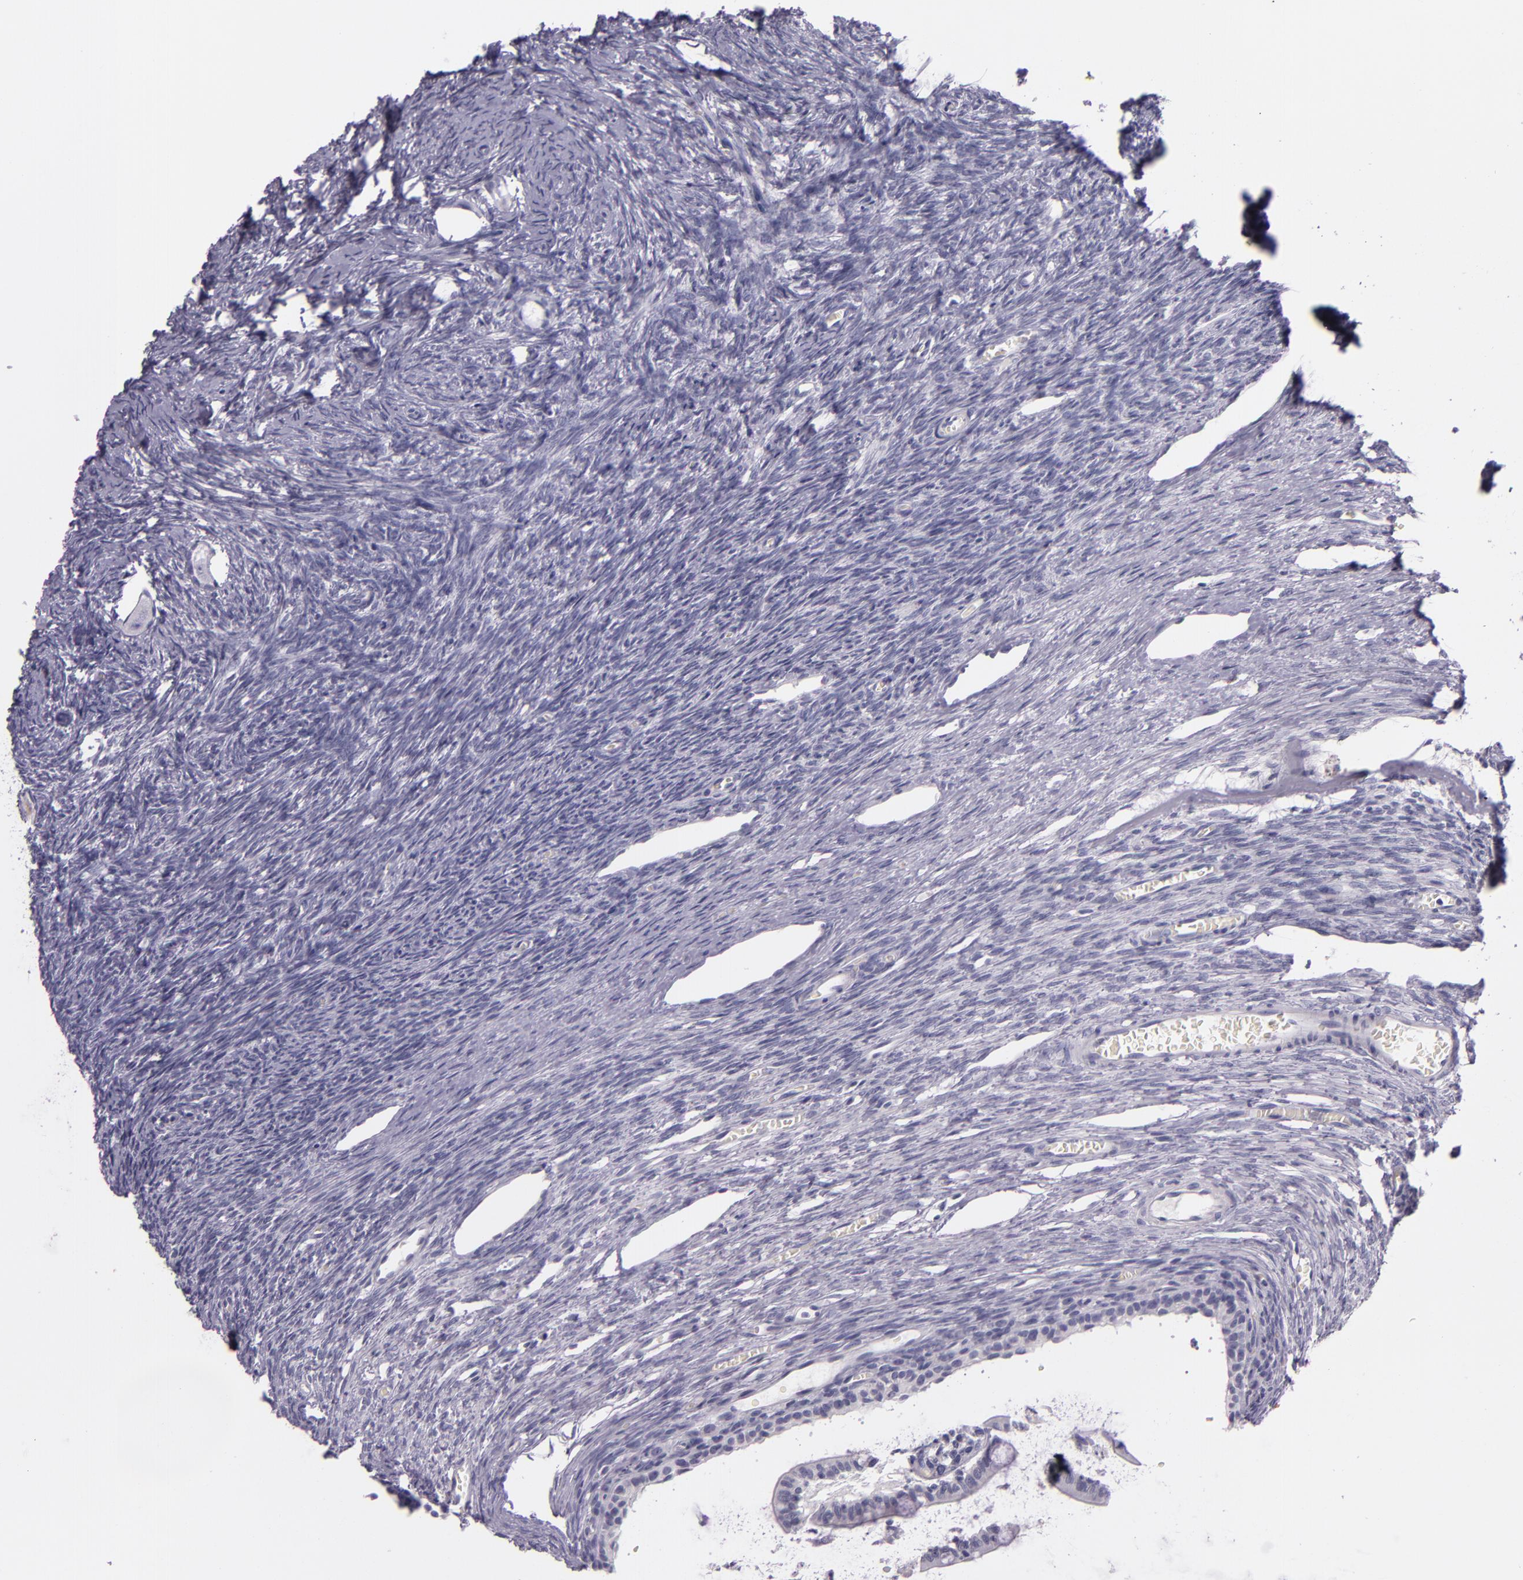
{"staining": {"intensity": "negative", "quantity": "none", "location": "none"}, "tissue": "ovary", "cell_type": "Follicle cells", "image_type": "normal", "snomed": [{"axis": "morphology", "description": "Normal tissue, NOS"}, {"axis": "topography", "description": "Ovary"}], "caption": "Protein analysis of unremarkable ovary exhibits no significant staining in follicle cells.", "gene": "INA", "patient": {"sex": "female", "age": 27}}